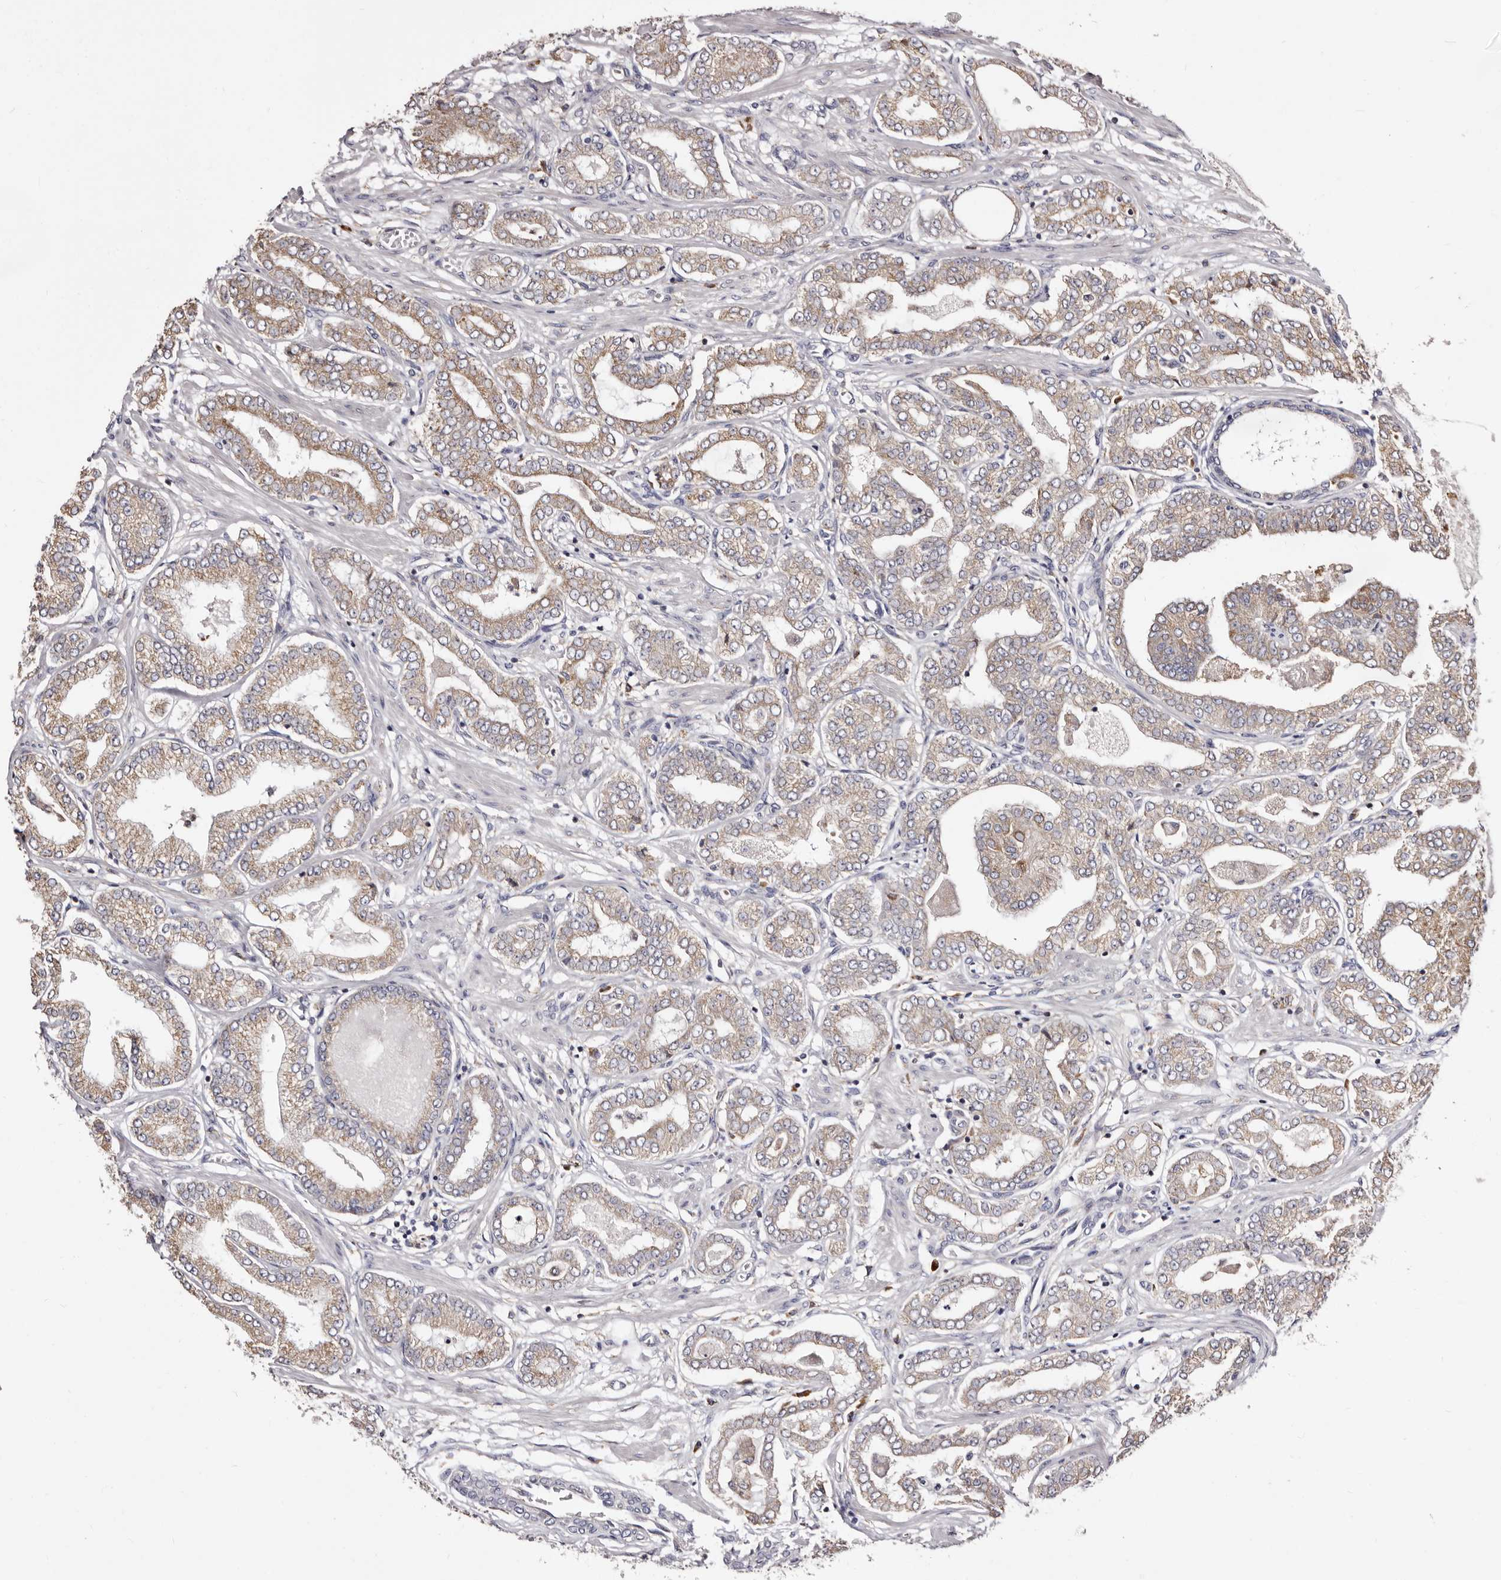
{"staining": {"intensity": "weak", "quantity": ">75%", "location": "cytoplasmic/membranous"}, "tissue": "prostate cancer", "cell_type": "Tumor cells", "image_type": "cancer", "snomed": [{"axis": "morphology", "description": "Adenocarcinoma, Low grade"}, {"axis": "topography", "description": "Prostate"}], "caption": "A photomicrograph of human low-grade adenocarcinoma (prostate) stained for a protein shows weak cytoplasmic/membranous brown staining in tumor cells.", "gene": "ACBD6", "patient": {"sex": "male", "age": 63}}